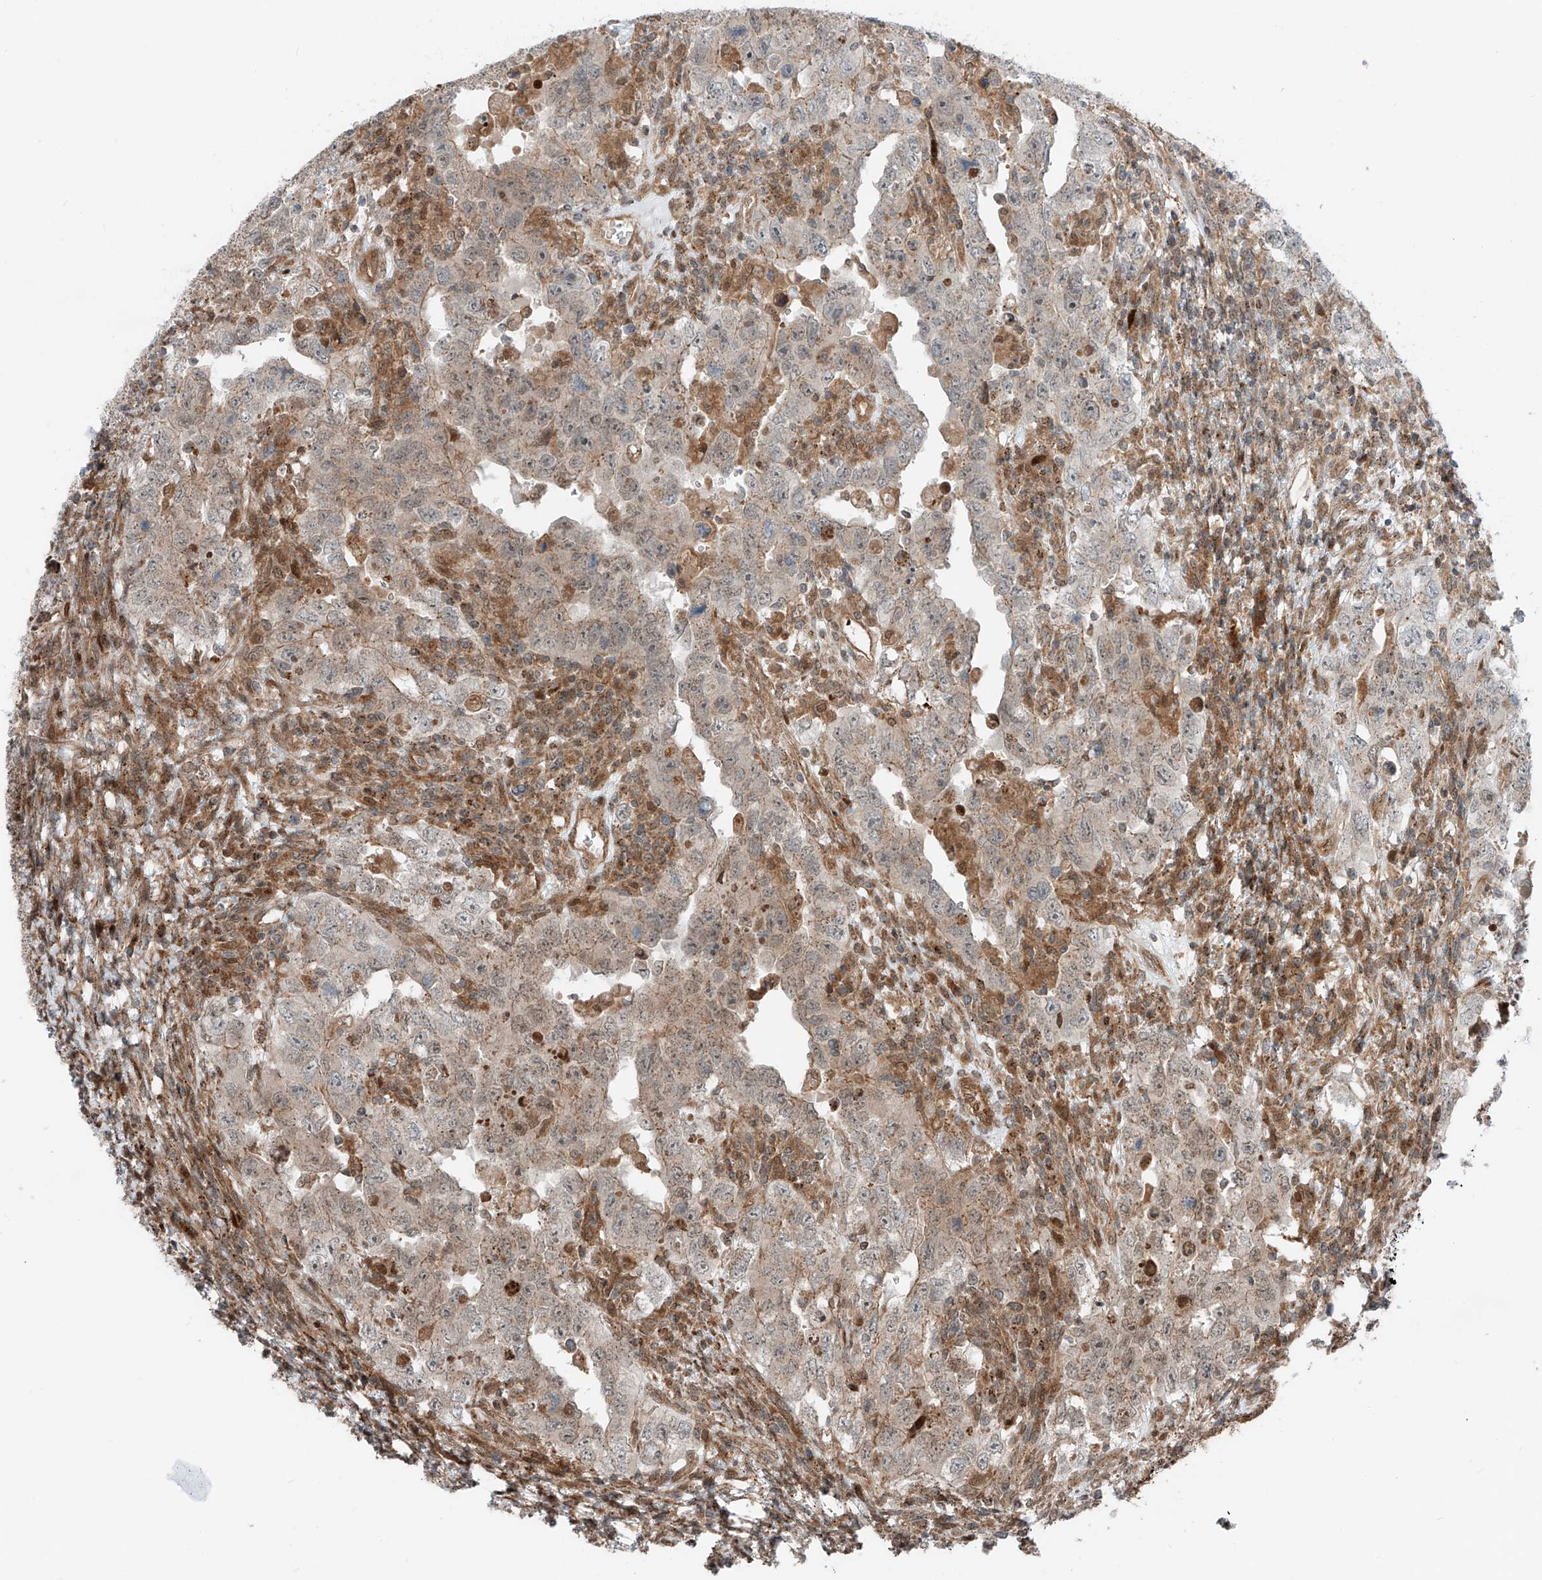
{"staining": {"intensity": "weak", "quantity": "<25%", "location": "cytoplasmic/membranous"}, "tissue": "testis cancer", "cell_type": "Tumor cells", "image_type": "cancer", "snomed": [{"axis": "morphology", "description": "Carcinoma, Embryonal, NOS"}, {"axis": "topography", "description": "Testis"}], "caption": "This image is of testis cancer (embryonal carcinoma) stained with IHC to label a protein in brown with the nuclei are counter-stained blue. There is no expression in tumor cells.", "gene": "USP48", "patient": {"sex": "male", "age": 26}}